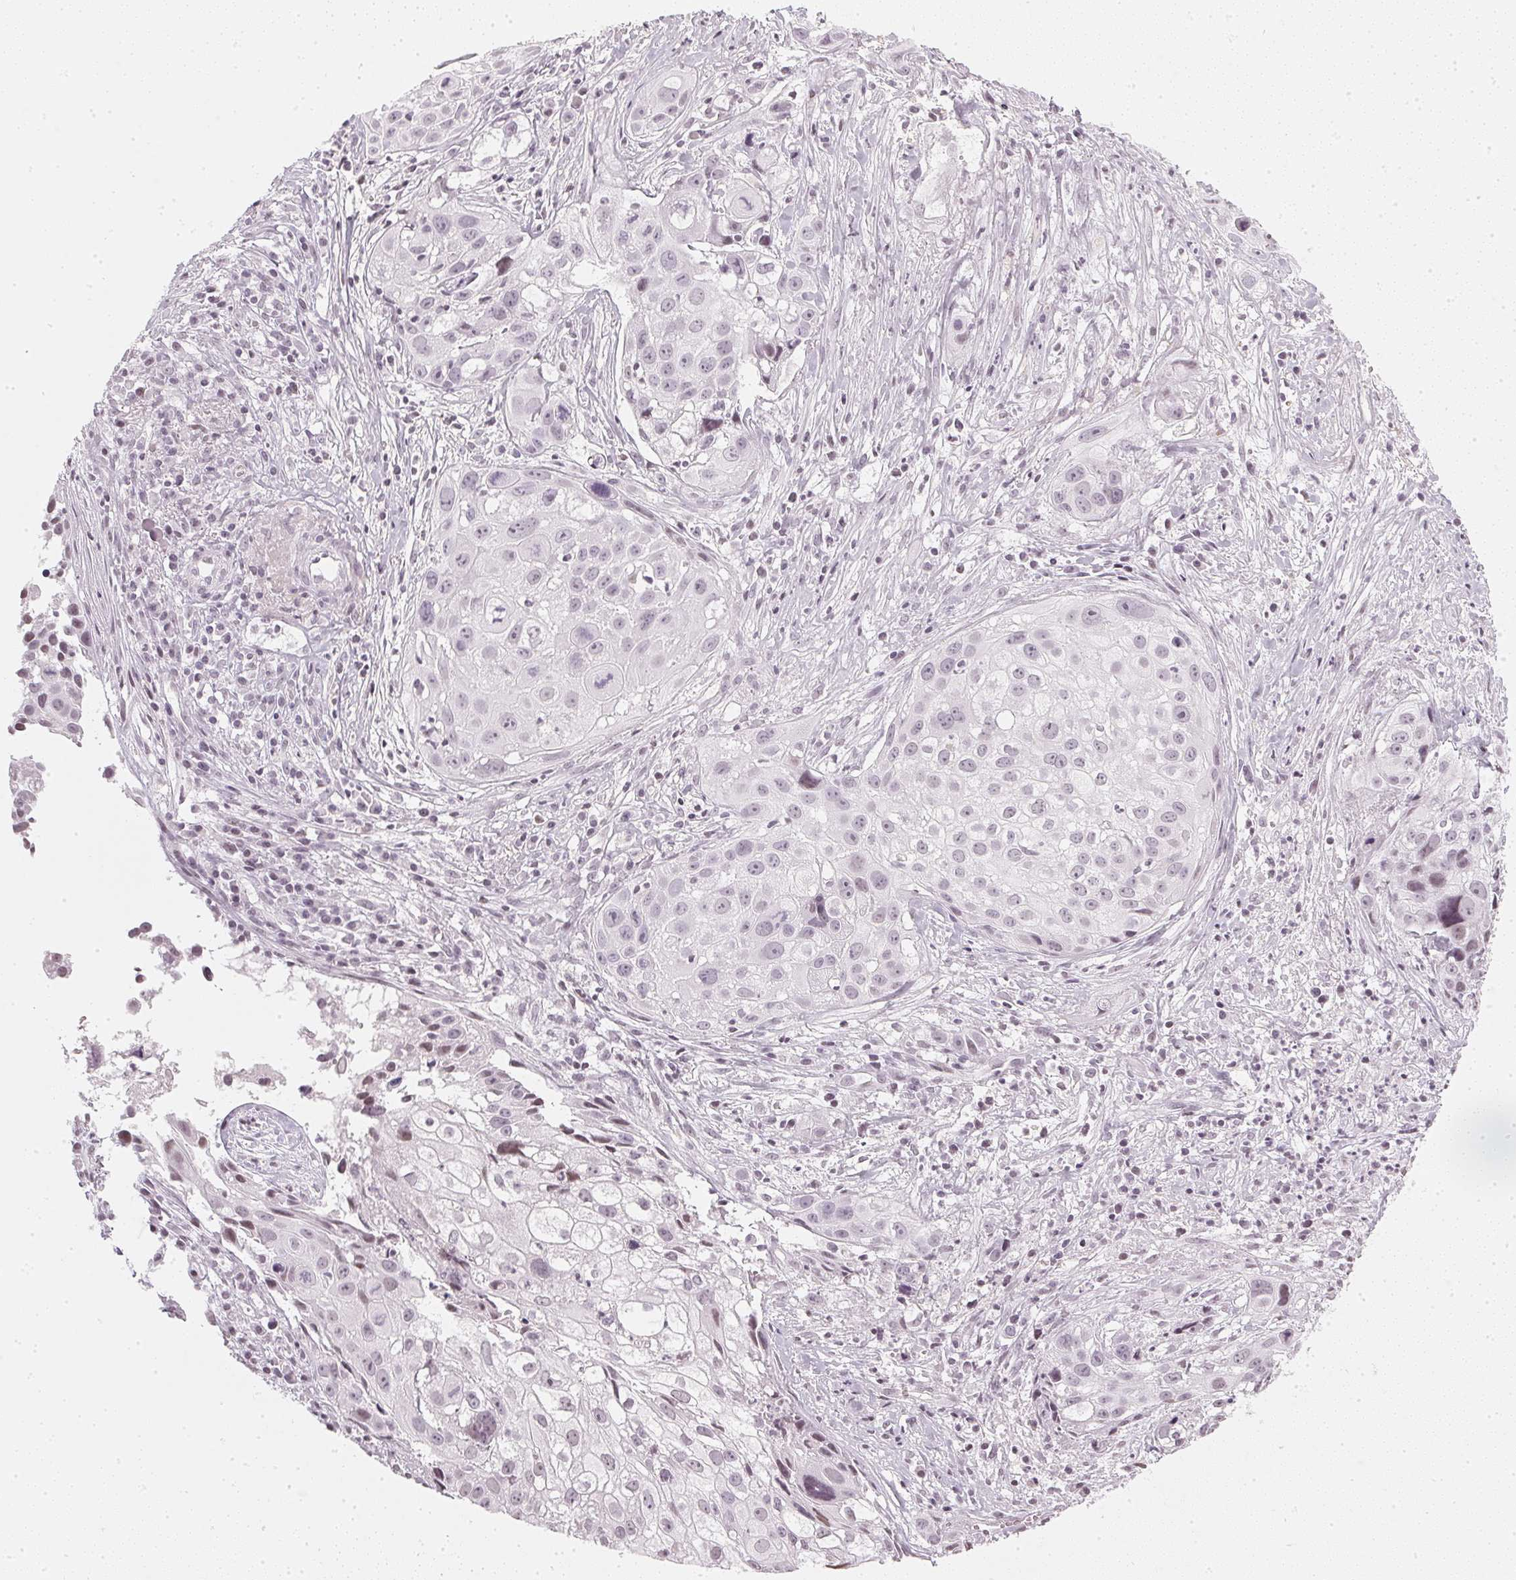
{"staining": {"intensity": "negative", "quantity": "none", "location": "none"}, "tissue": "cervical cancer", "cell_type": "Tumor cells", "image_type": "cancer", "snomed": [{"axis": "morphology", "description": "Squamous cell carcinoma, NOS"}, {"axis": "topography", "description": "Cervix"}], "caption": "Immunohistochemistry image of neoplastic tissue: squamous cell carcinoma (cervical) stained with DAB (3,3'-diaminobenzidine) displays no significant protein staining in tumor cells. (DAB immunohistochemistry (IHC), high magnification).", "gene": "DNAJC6", "patient": {"sex": "female", "age": 53}}